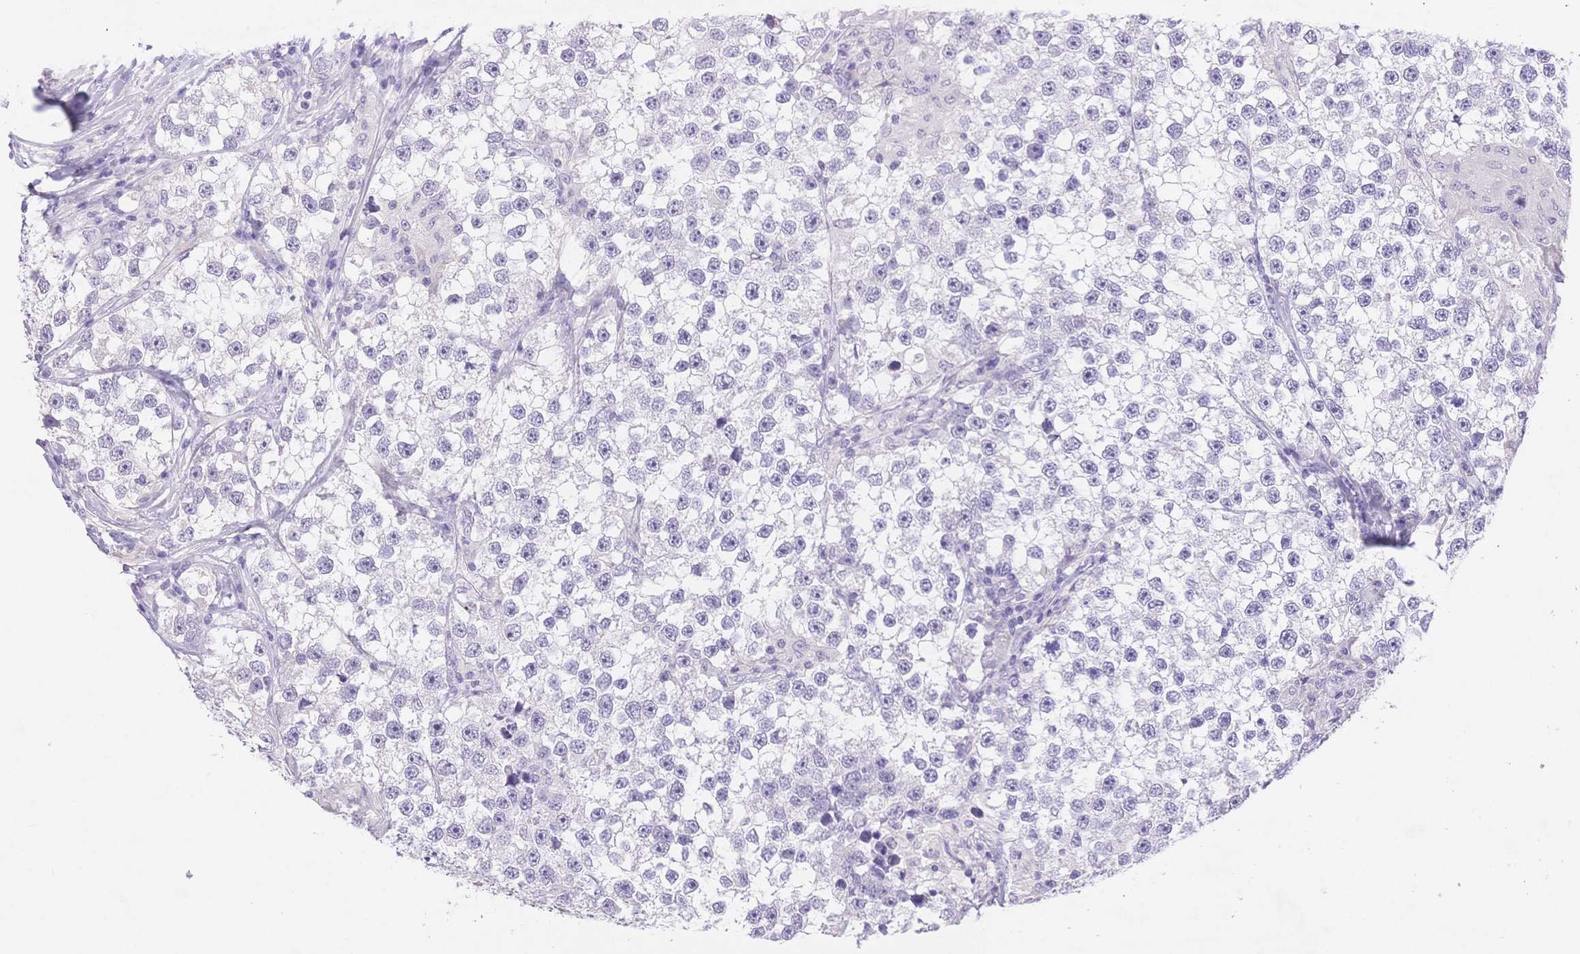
{"staining": {"intensity": "negative", "quantity": "none", "location": "none"}, "tissue": "testis cancer", "cell_type": "Tumor cells", "image_type": "cancer", "snomed": [{"axis": "morphology", "description": "Seminoma, NOS"}, {"axis": "topography", "description": "Testis"}], "caption": "There is no significant positivity in tumor cells of testis cancer (seminoma).", "gene": "MYOM1", "patient": {"sex": "male", "age": 46}}